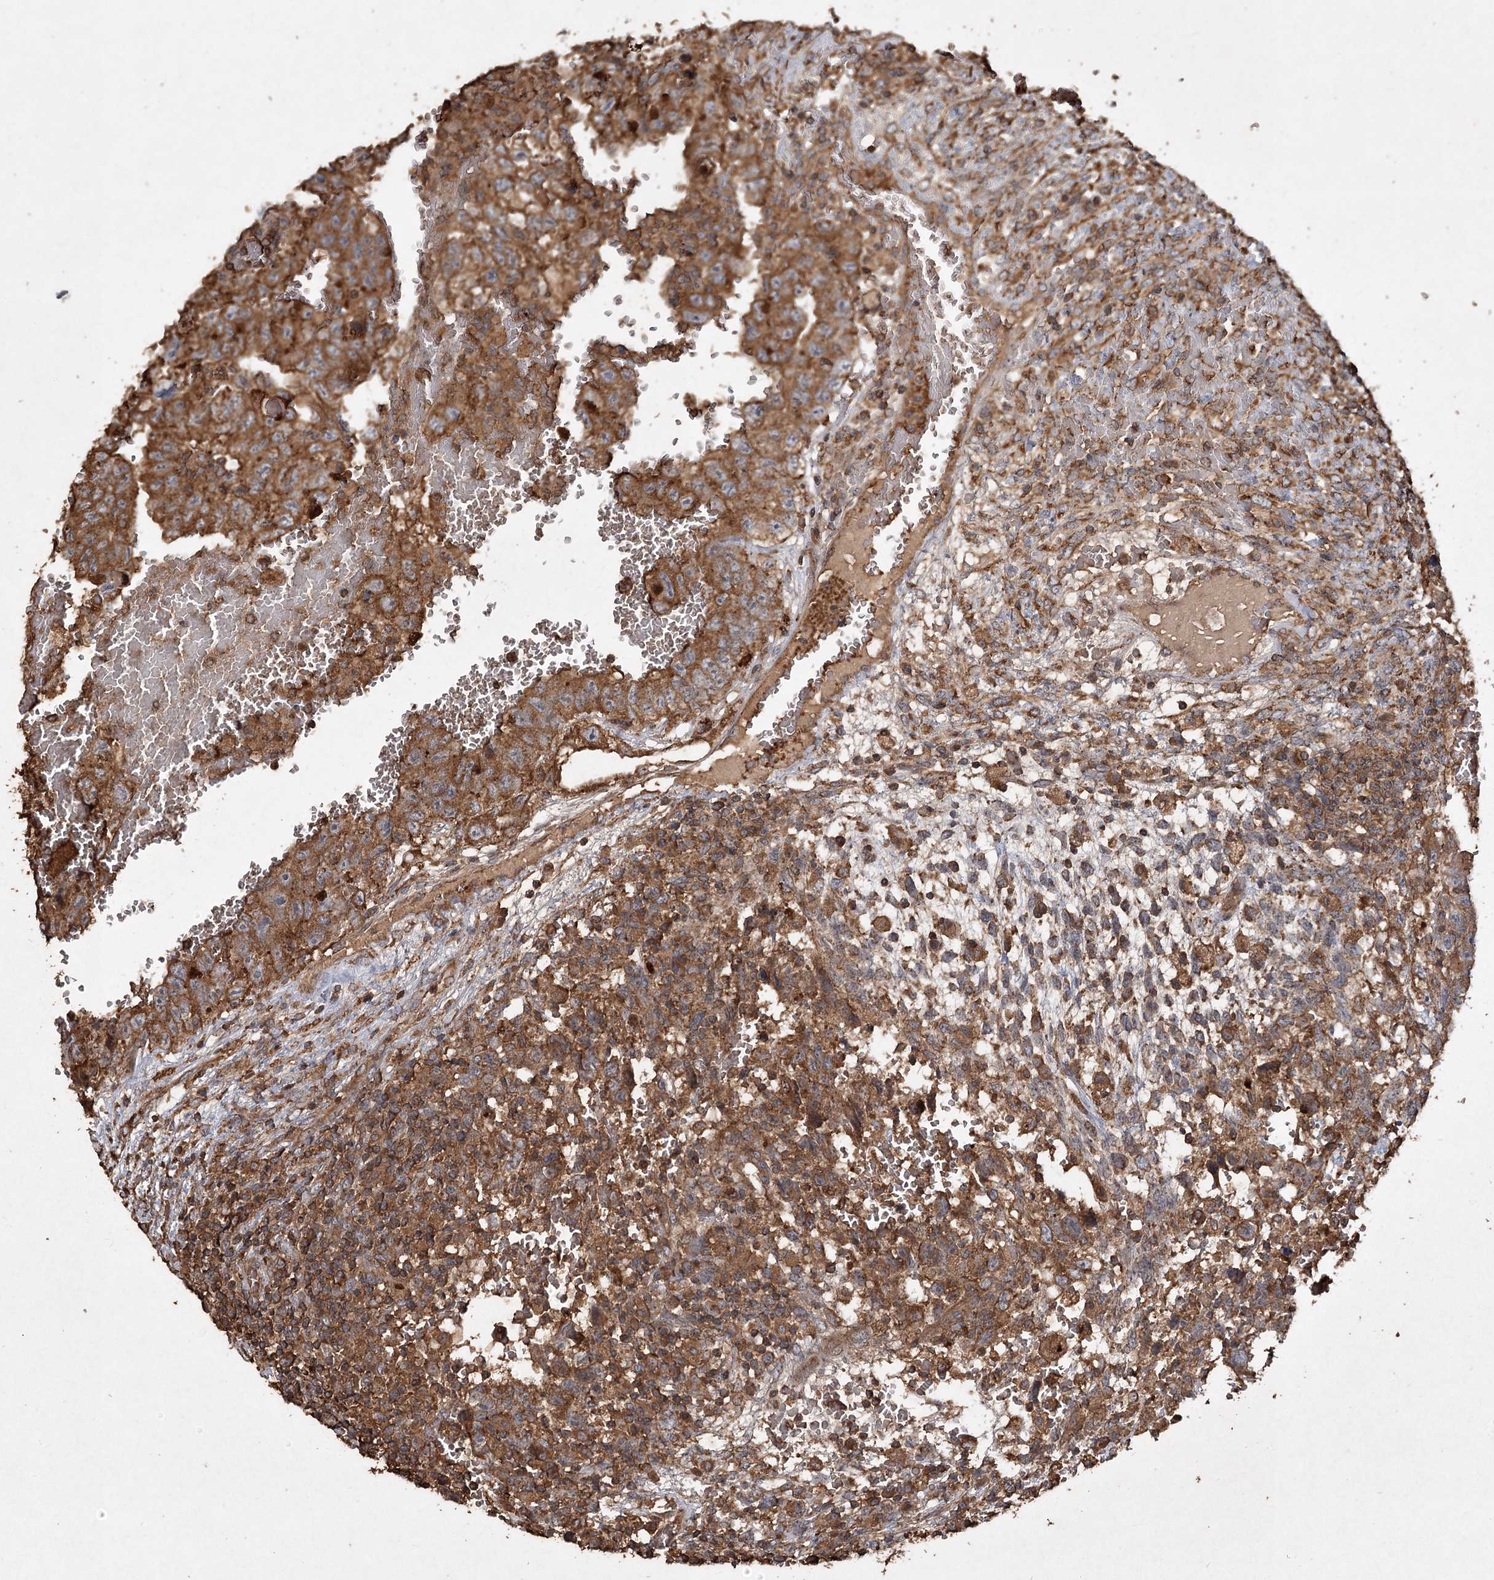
{"staining": {"intensity": "moderate", "quantity": ">75%", "location": "cytoplasmic/membranous"}, "tissue": "testis cancer", "cell_type": "Tumor cells", "image_type": "cancer", "snomed": [{"axis": "morphology", "description": "Carcinoma, Embryonal, NOS"}, {"axis": "topography", "description": "Testis"}], "caption": "Human testis cancer stained with a brown dye displays moderate cytoplasmic/membranous positive staining in approximately >75% of tumor cells.", "gene": "PIK3C2A", "patient": {"sex": "male", "age": 36}}